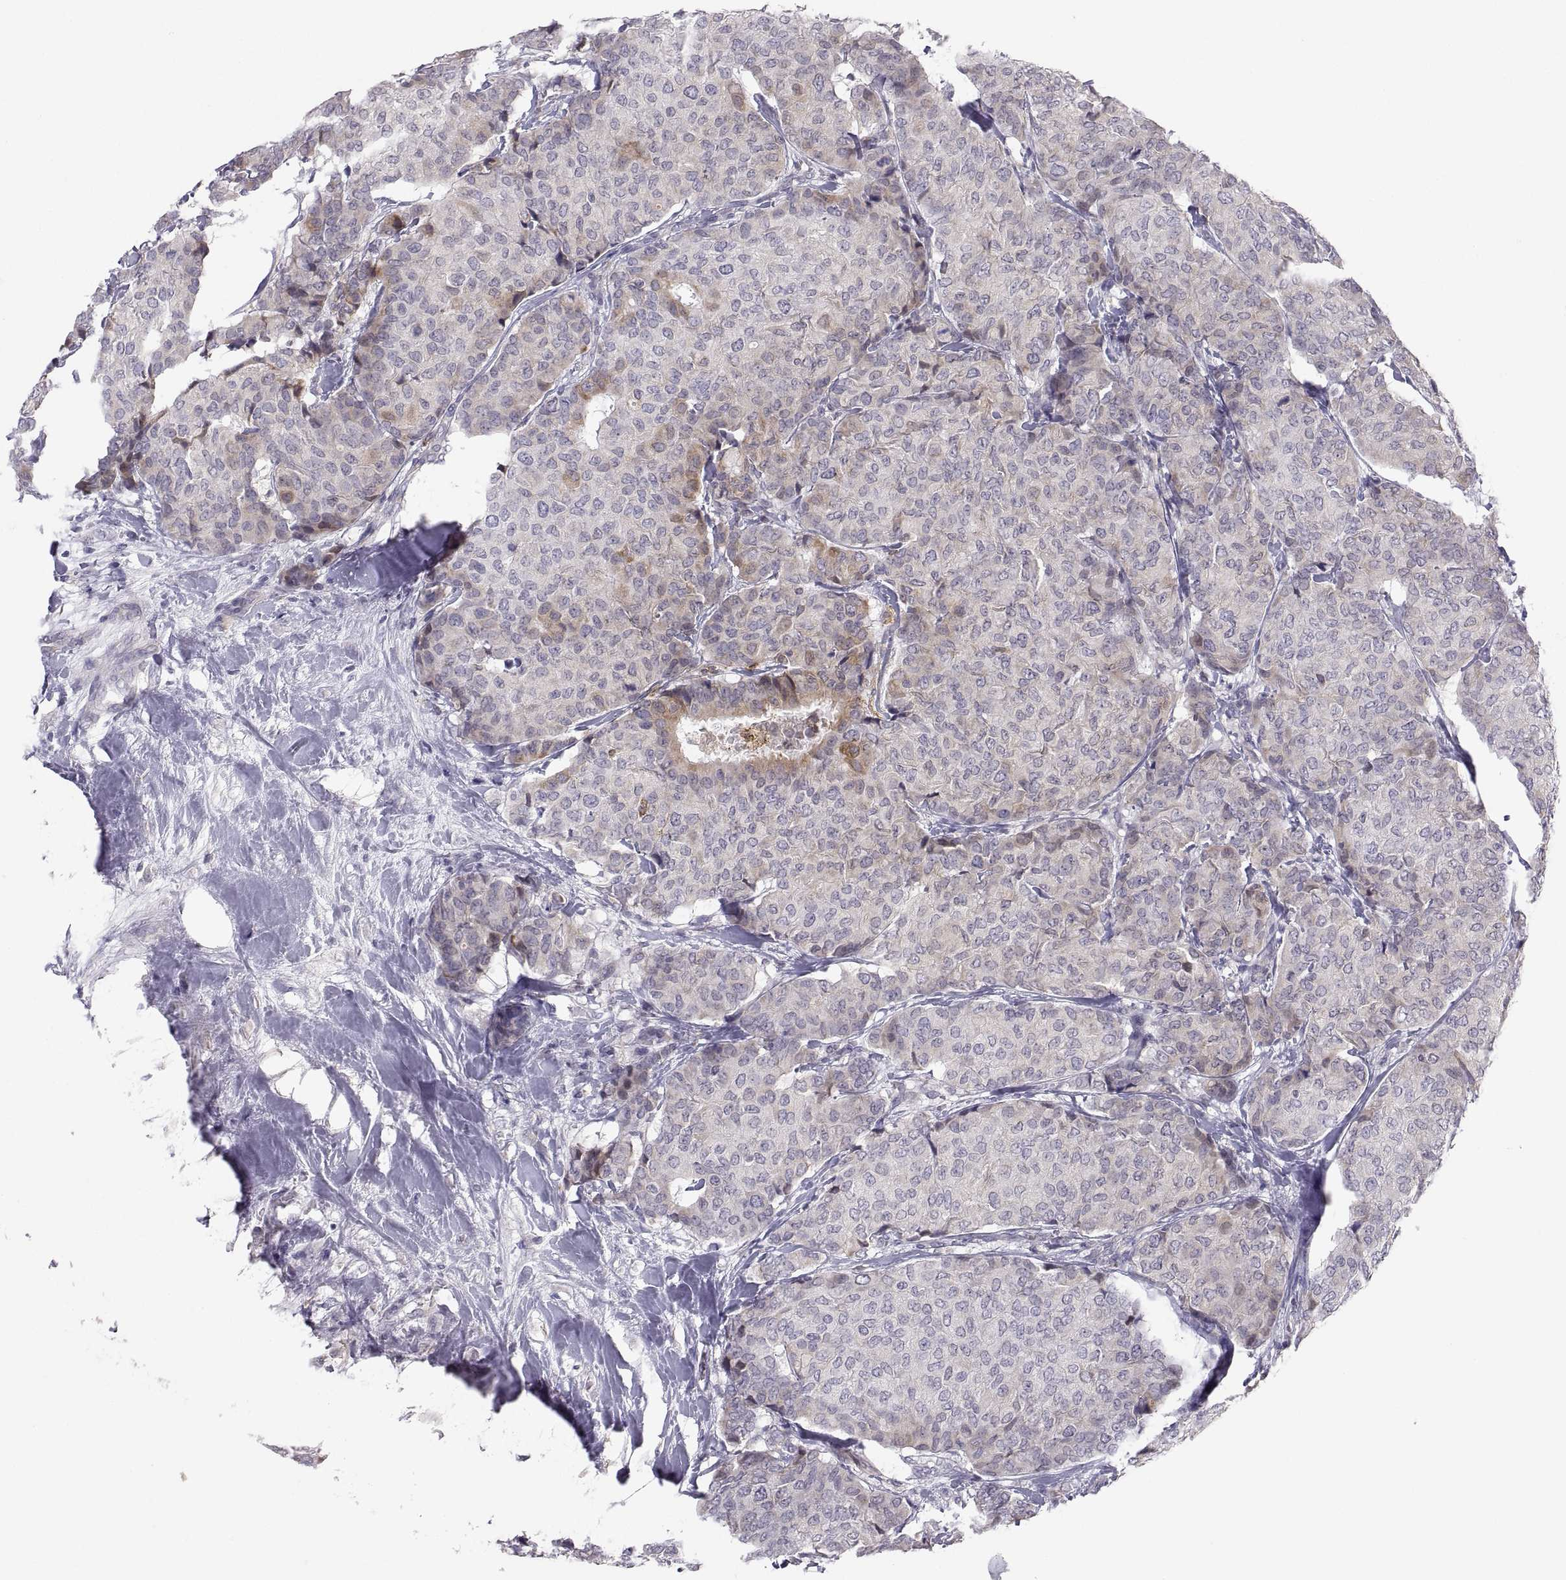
{"staining": {"intensity": "weak", "quantity": "<25%", "location": "cytoplasmic/membranous"}, "tissue": "breast cancer", "cell_type": "Tumor cells", "image_type": "cancer", "snomed": [{"axis": "morphology", "description": "Duct carcinoma"}, {"axis": "topography", "description": "Breast"}], "caption": "This is a image of IHC staining of breast cancer (intraductal carcinoma), which shows no positivity in tumor cells. (IHC, brightfield microscopy, high magnification).", "gene": "ERO1A", "patient": {"sex": "female", "age": 75}}